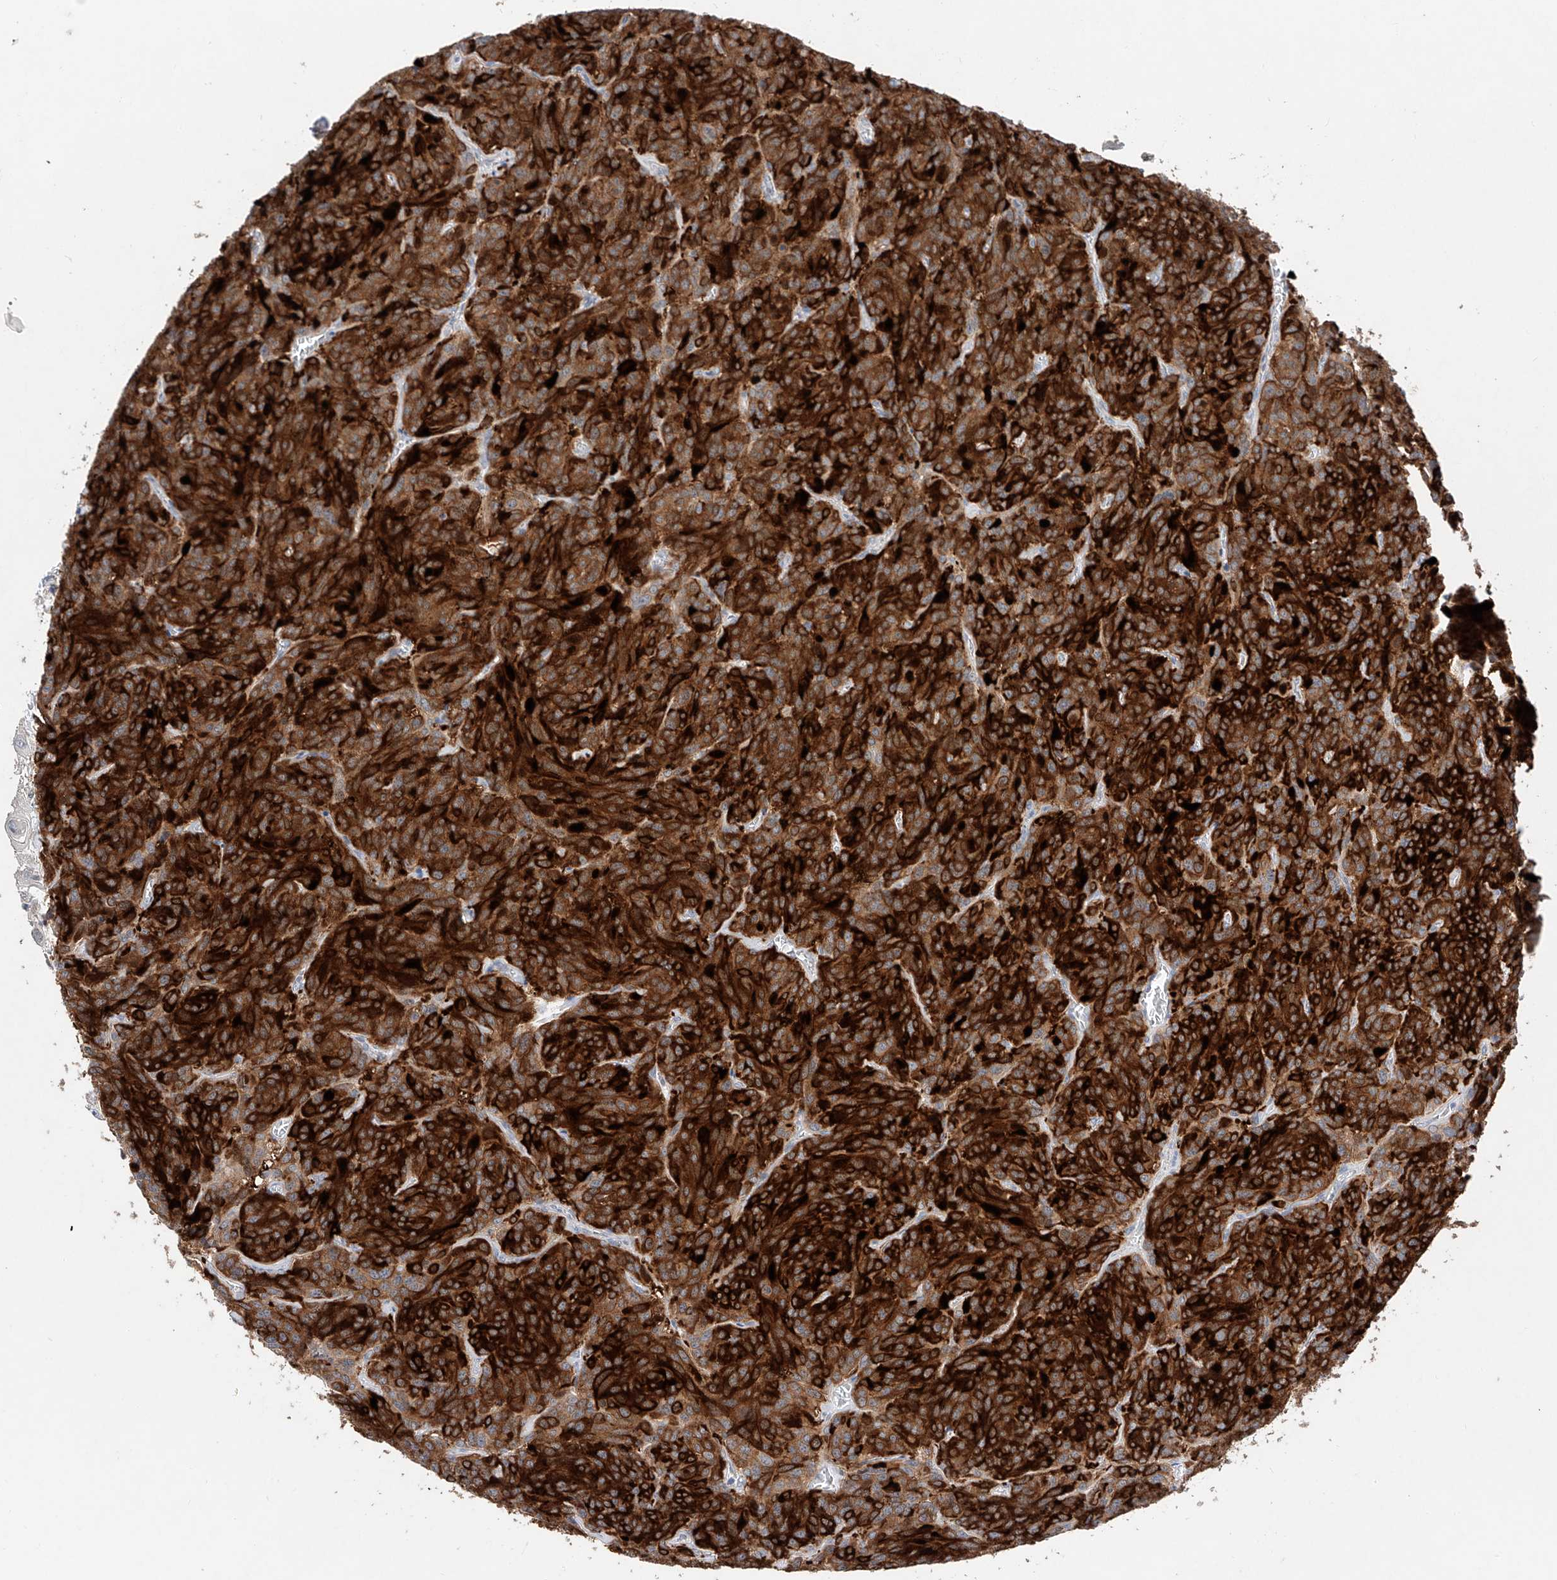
{"staining": {"intensity": "strong", "quantity": ">75%", "location": "cytoplasmic/membranous"}, "tissue": "carcinoid", "cell_type": "Tumor cells", "image_type": "cancer", "snomed": [{"axis": "morphology", "description": "Carcinoid, malignant, NOS"}, {"axis": "topography", "description": "Lung"}], "caption": "IHC histopathology image of malignant carcinoid stained for a protein (brown), which demonstrates high levels of strong cytoplasmic/membranous expression in approximately >75% of tumor cells.", "gene": "FUCA2", "patient": {"sex": "female", "age": 46}}